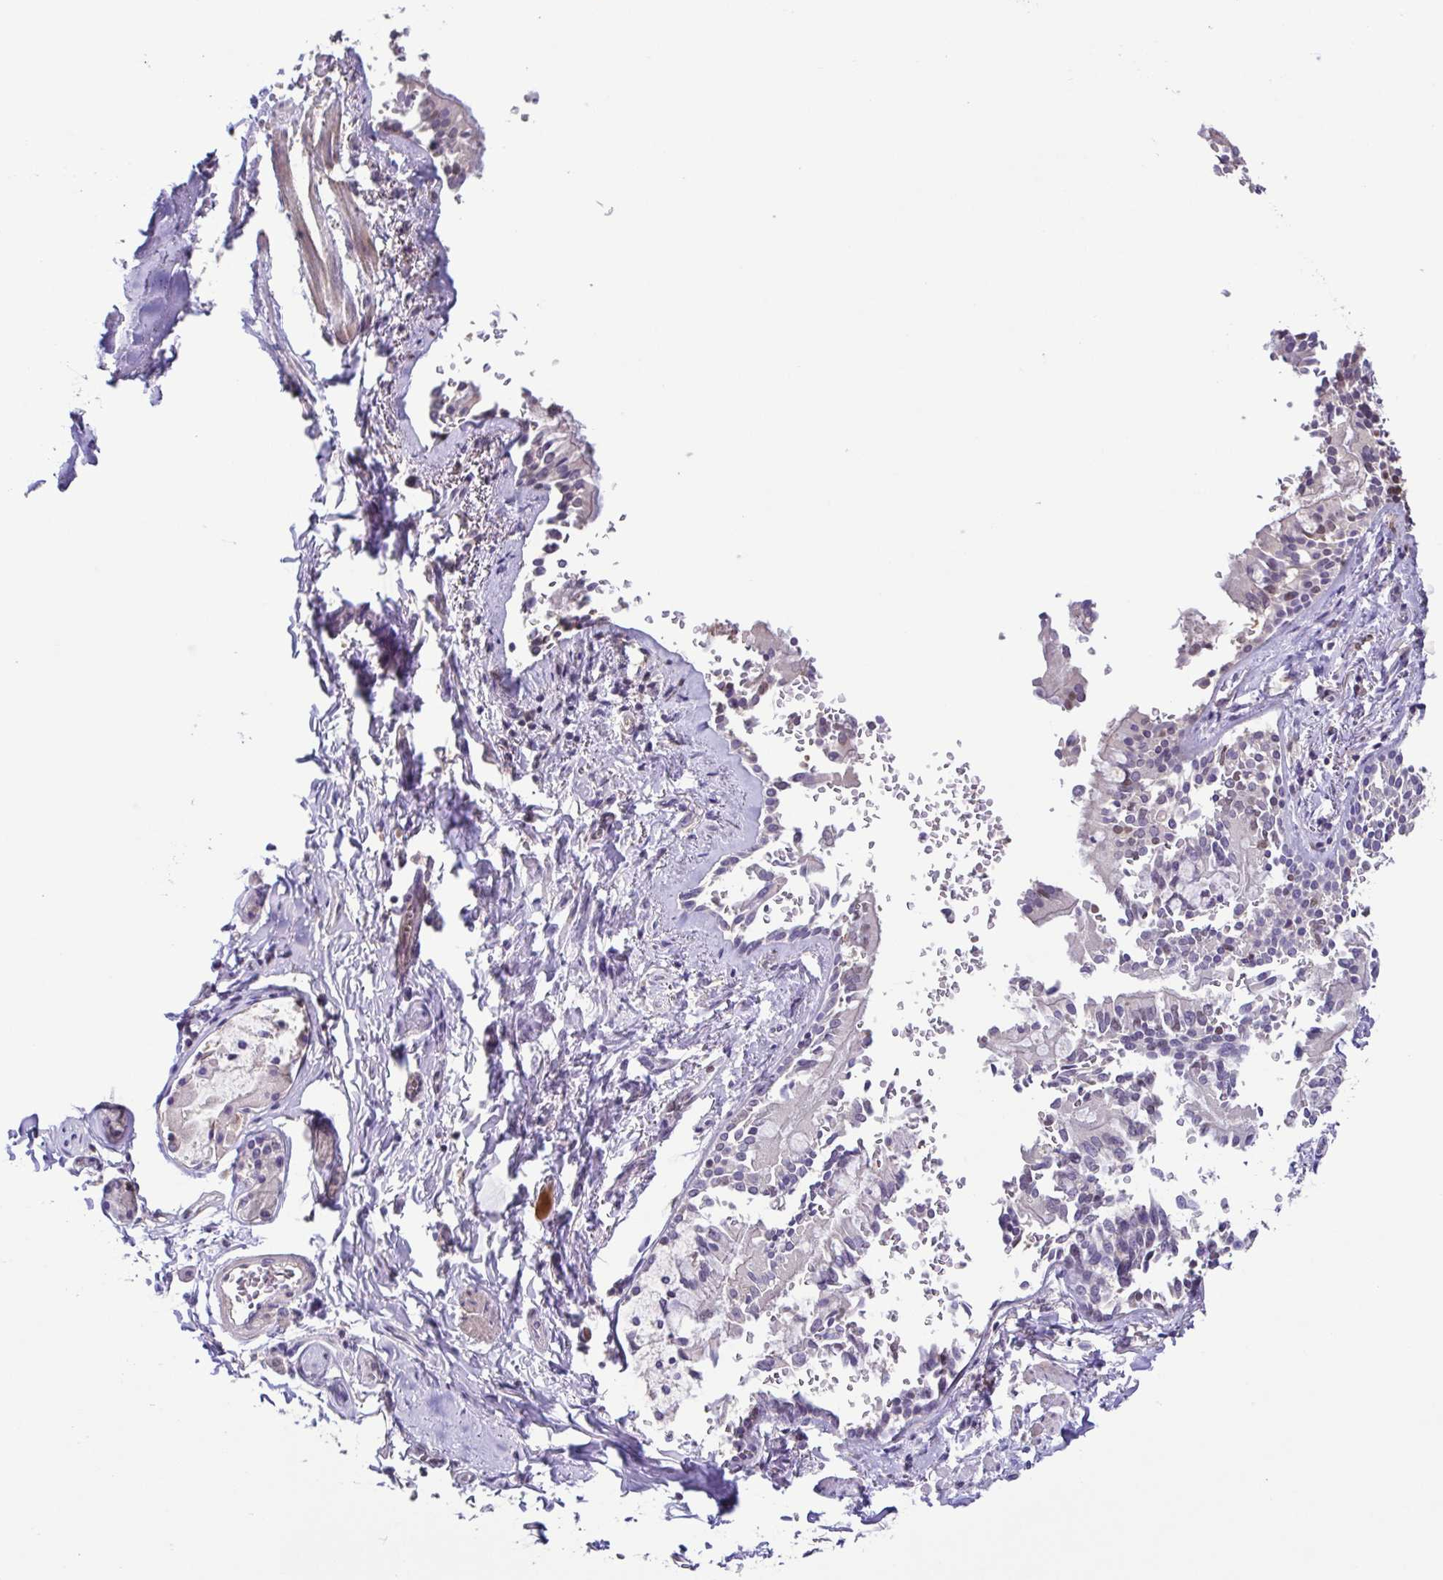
{"staining": {"intensity": "negative", "quantity": "none", "location": "none"}, "tissue": "soft tissue", "cell_type": "Chondrocytes", "image_type": "normal", "snomed": [{"axis": "morphology", "description": "Normal tissue, NOS"}, {"axis": "topography", "description": "Cartilage tissue"}, {"axis": "topography", "description": "Bronchus"}, {"axis": "topography", "description": "Peripheral nerve tissue"}], "caption": "The IHC histopathology image has no significant staining in chondrocytes of soft tissue. The staining was performed using DAB to visualize the protein expression in brown, while the nuclei were stained in blue with hematoxylin (Magnification: 20x).", "gene": "ACTRT3", "patient": {"sex": "male", "age": 67}}